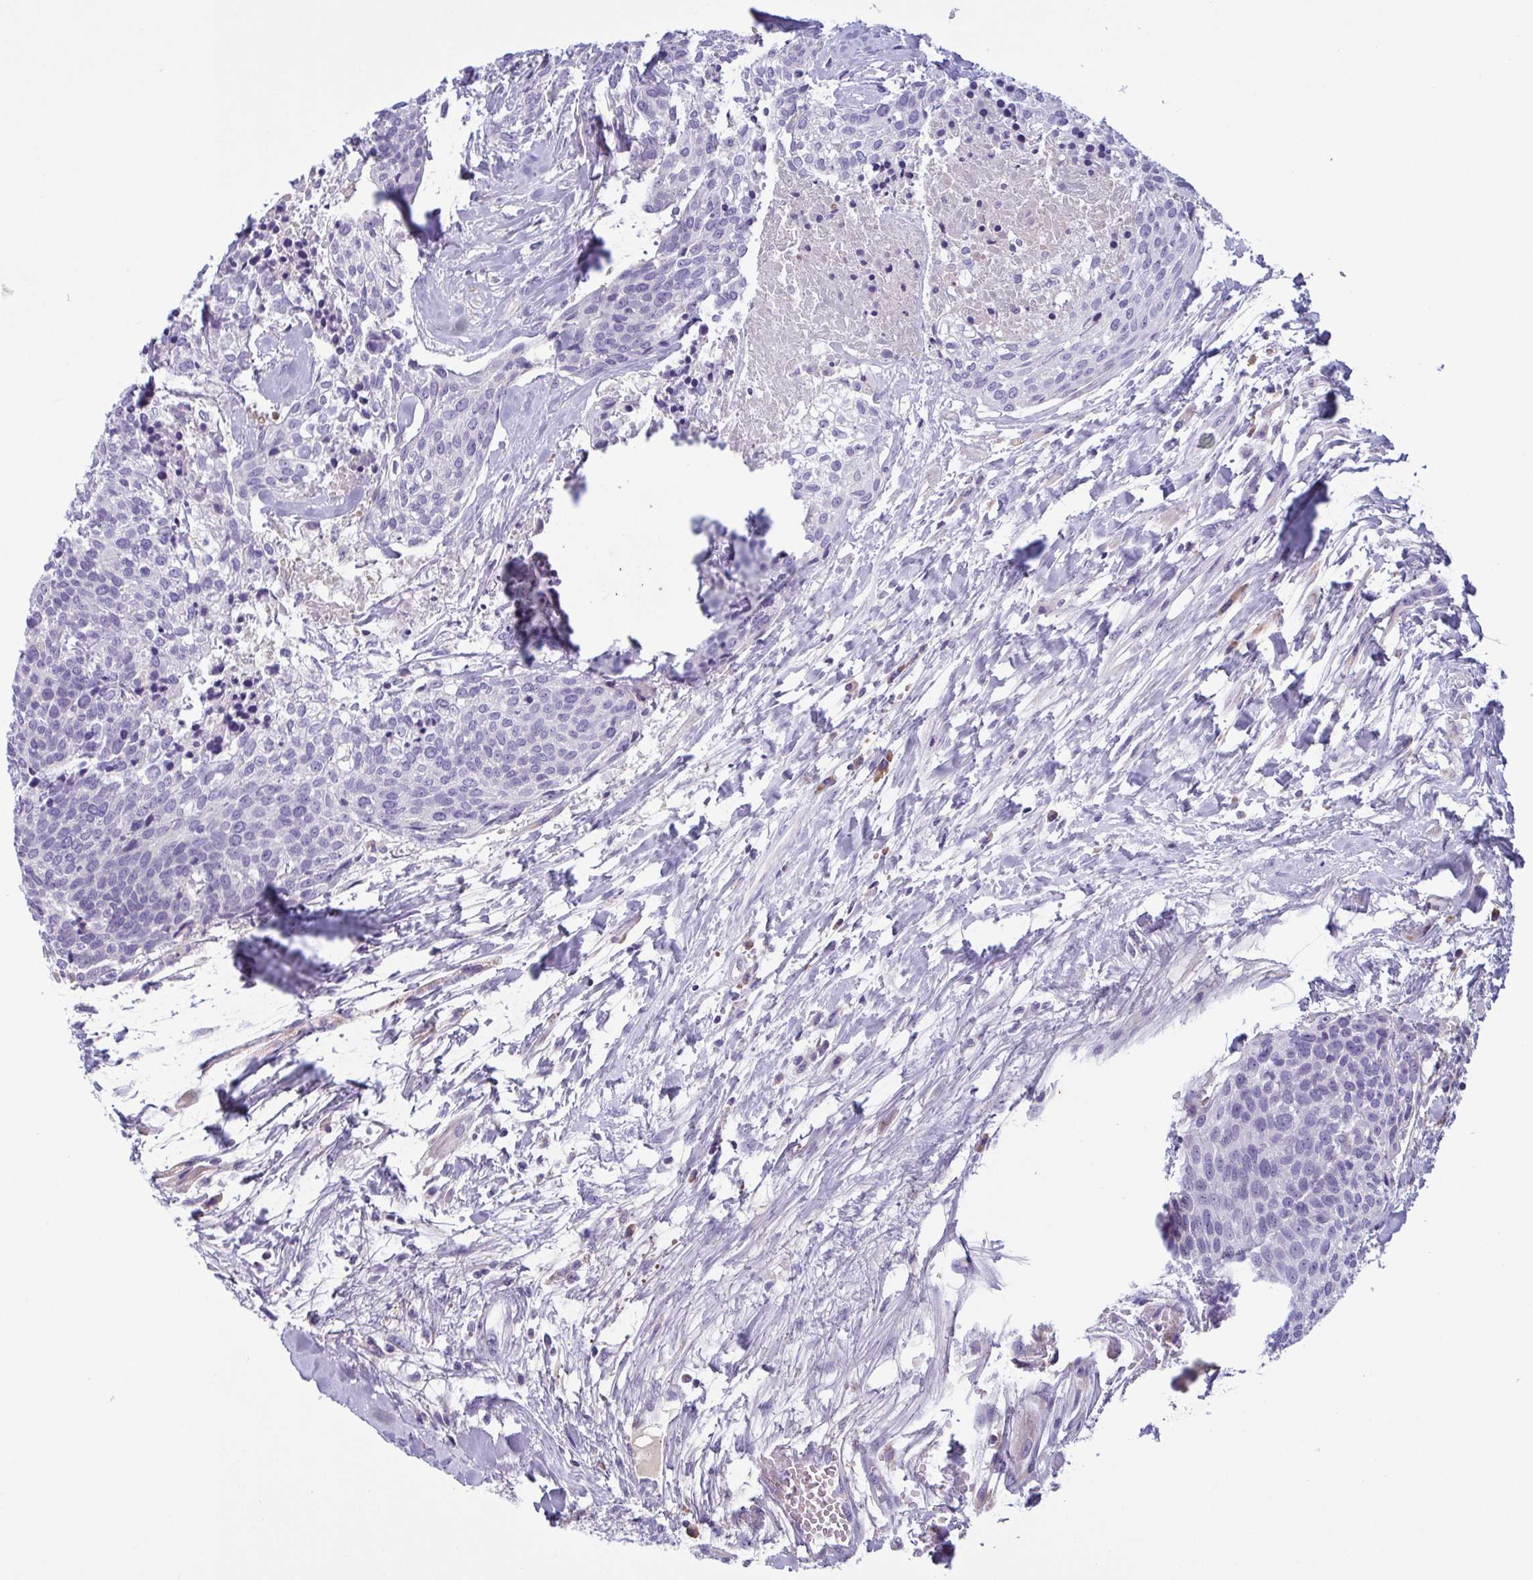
{"staining": {"intensity": "negative", "quantity": "none", "location": "none"}, "tissue": "head and neck cancer", "cell_type": "Tumor cells", "image_type": "cancer", "snomed": [{"axis": "morphology", "description": "Squamous cell carcinoma, NOS"}, {"axis": "topography", "description": "Oral tissue"}, {"axis": "topography", "description": "Head-Neck"}], "caption": "Tumor cells are negative for brown protein staining in squamous cell carcinoma (head and neck). (Stains: DAB (3,3'-diaminobenzidine) immunohistochemistry (IHC) with hematoxylin counter stain, Microscopy: brightfield microscopy at high magnification).", "gene": "F13B", "patient": {"sex": "male", "age": 64}}